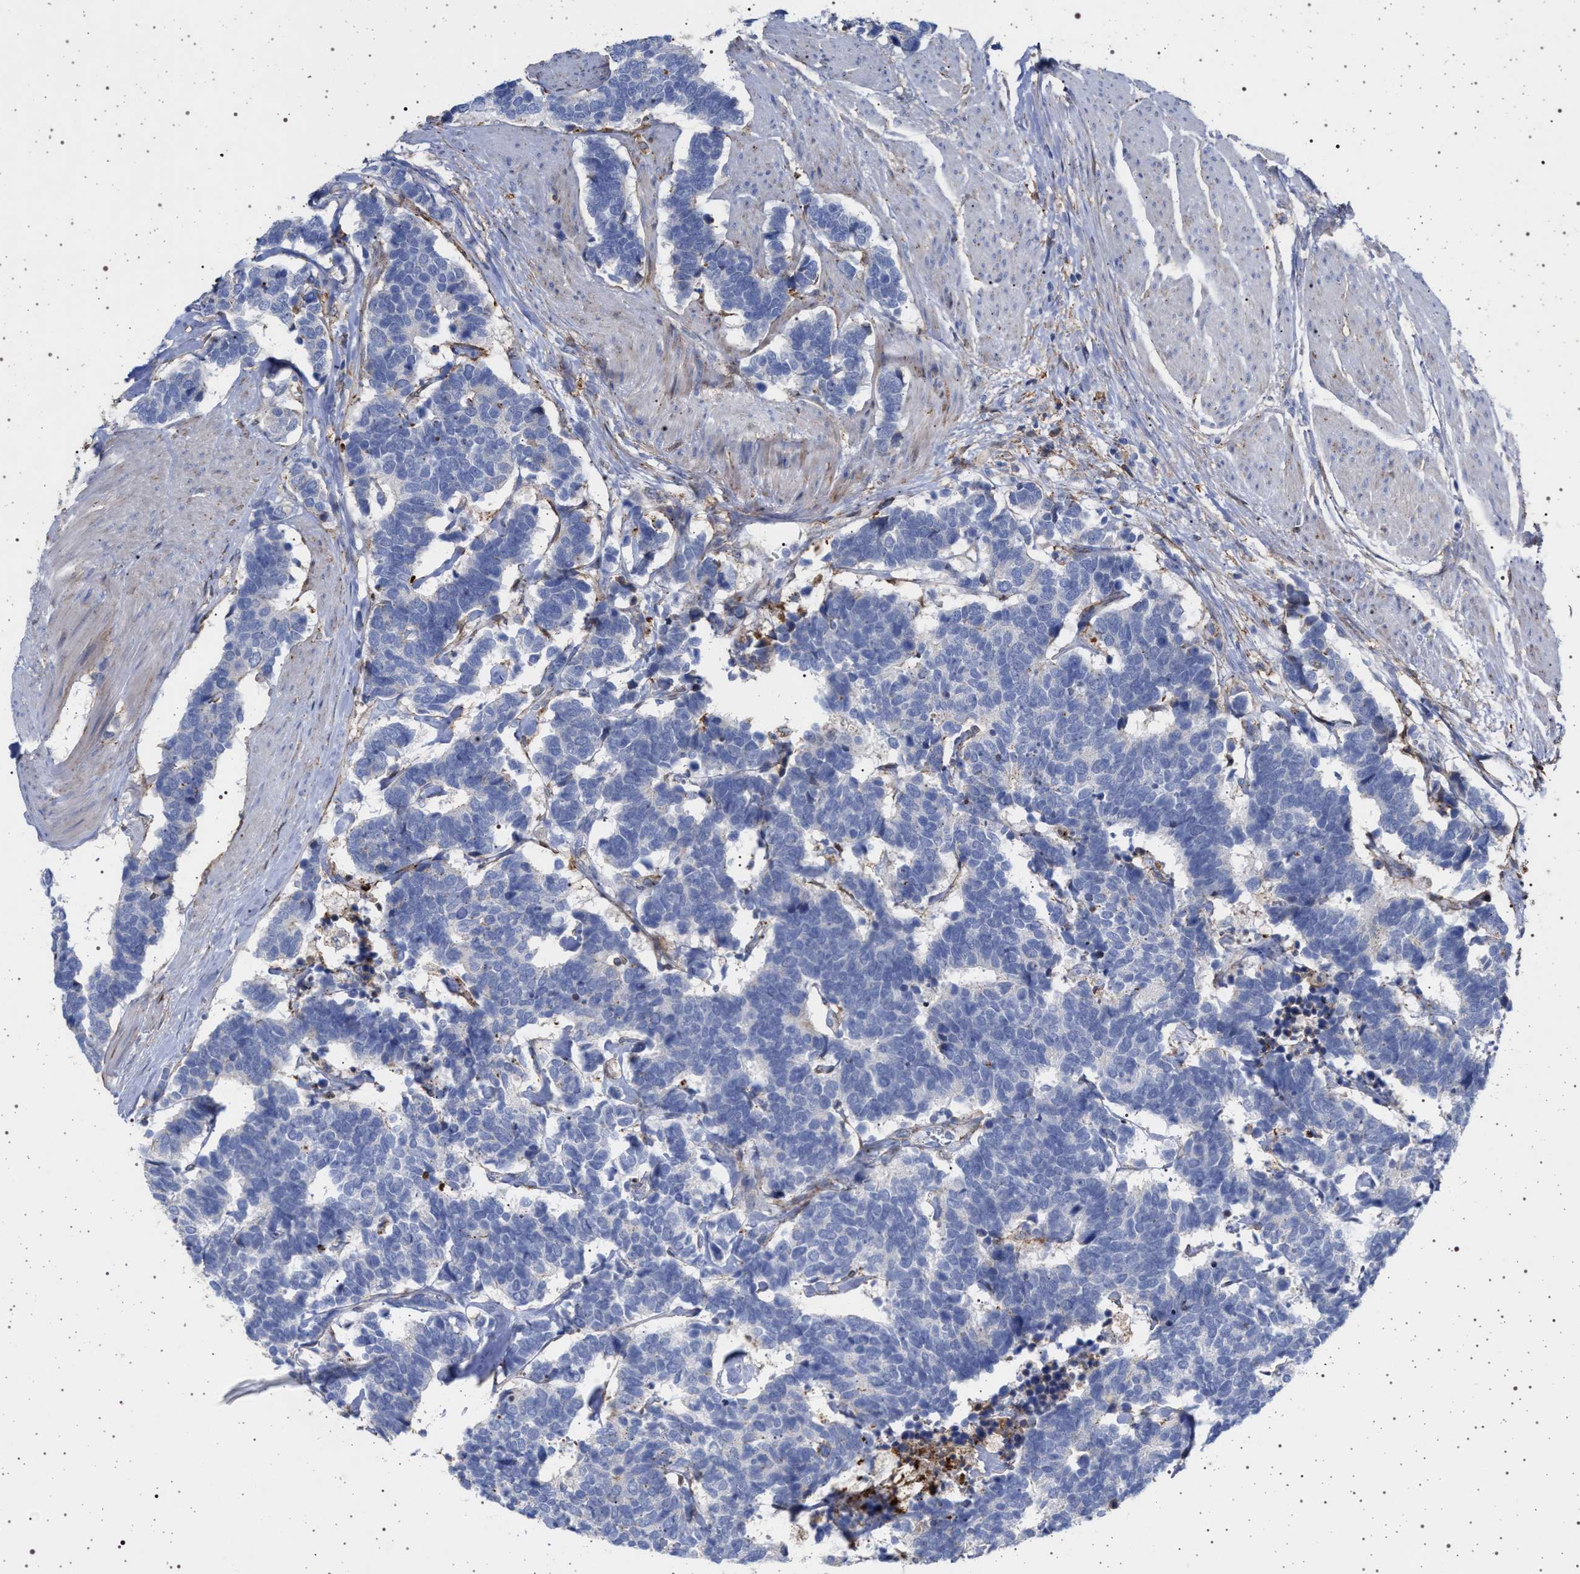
{"staining": {"intensity": "negative", "quantity": "none", "location": "none"}, "tissue": "carcinoid", "cell_type": "Tumor cells", "image_type": "cancer", "snomed": [{"axis": "morphology", "description": "Carcinoma, NOS"}, {"axis": "morphology", "description": "Carcinoid, malignant, NOS"}, {"axis": "topography", "description": "Urinary bladder"}], "caption": "The immunohistochemistry histopathology image has no significant staining in tumor cells of malignant carcinoid tissue.", "gene": "PLG", "patient": {"sex": "male", "age": 57}}